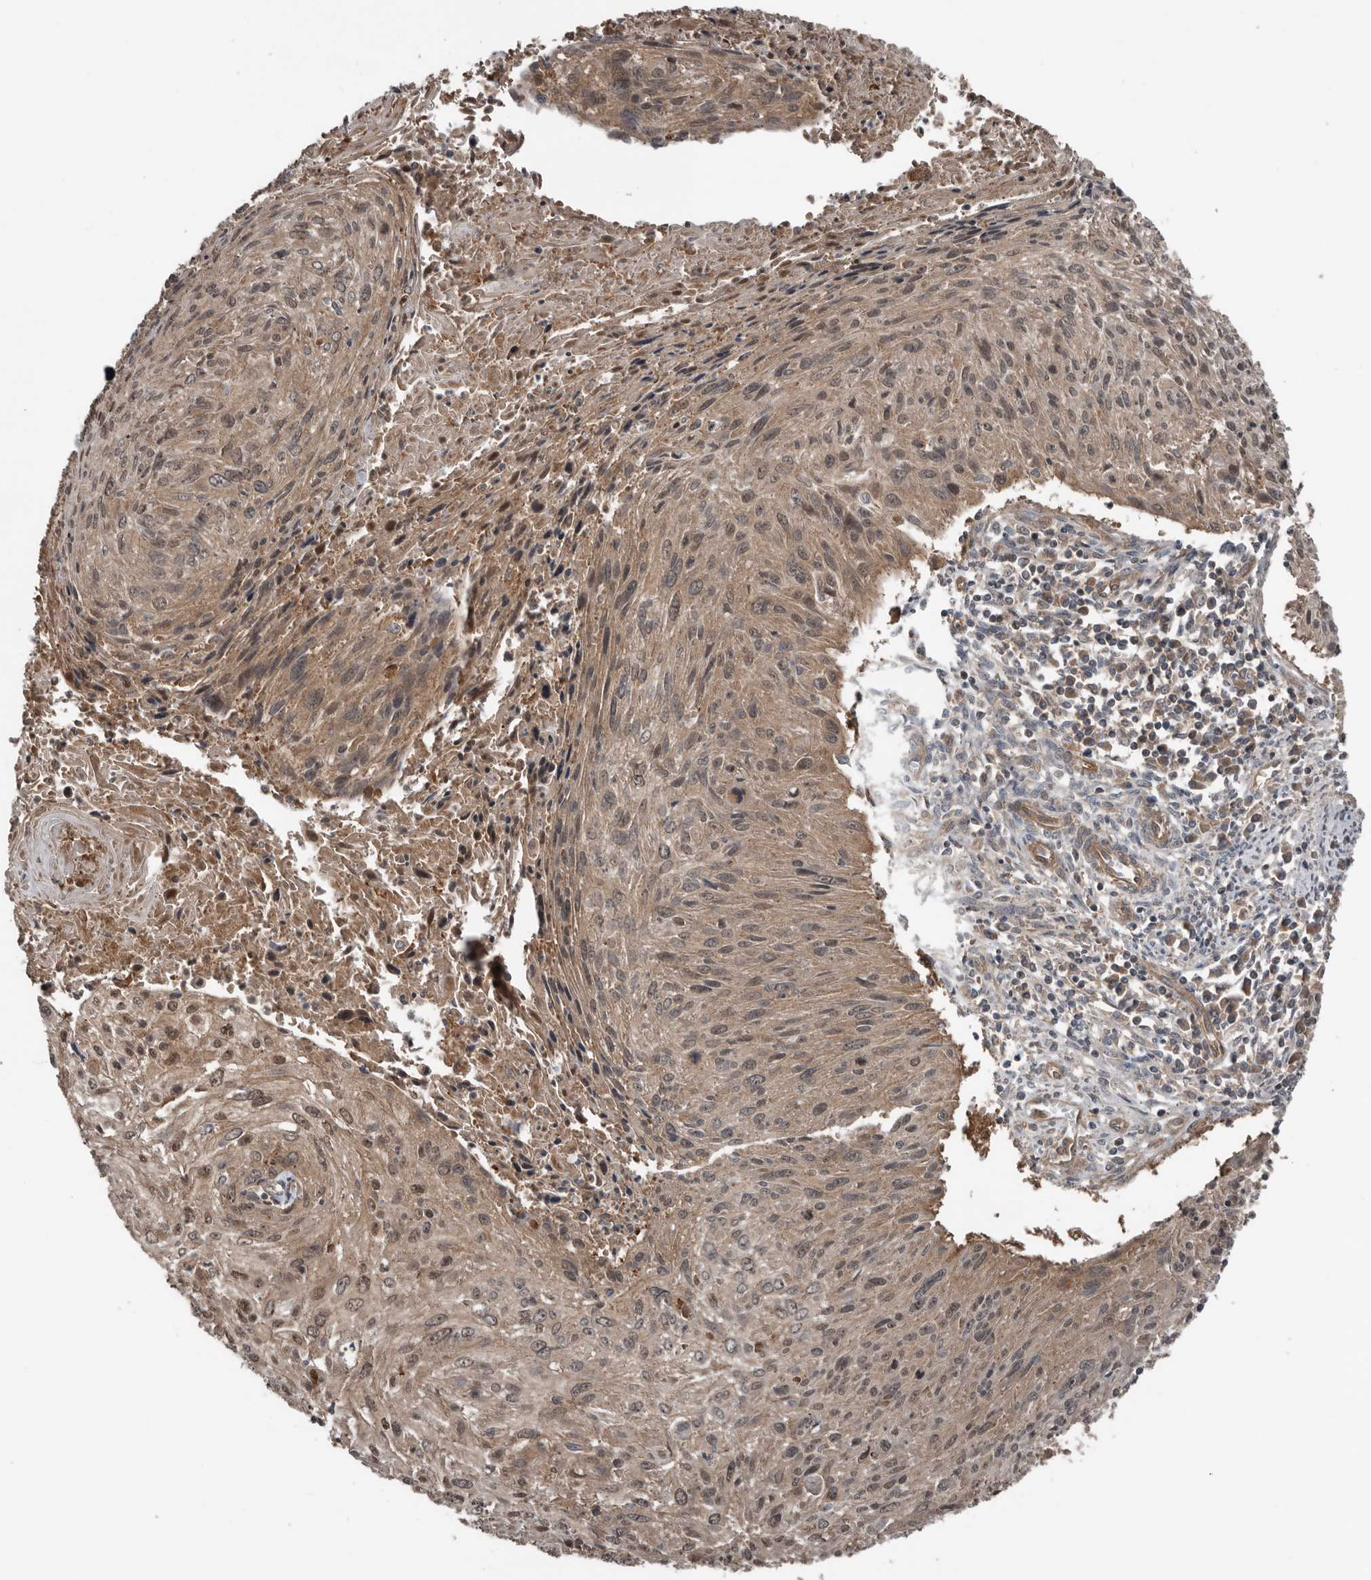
{"staining": {"intensity": "moderate", "quantity": "25%-75%", "location": "cytoplasmic/membranous"}, "tissue": "cervical cancer", "cell_type": "Tumor cells", "image_type": "cancer", "snomed": [{"axis": "morphology", "description": "Squamous cell carcinoma, NOS"}, {"axis": "topography", "description": "Cervix"}], "caption": "Brown immunohistochemical staining in squamous cell carcinoma (cervical) shows moderate cytoplasmic/membranous staining in approximately 25%-75% of tumor cells.", "gene": "DNAJB4", "patient": {"sex": "female", "age": 51}}